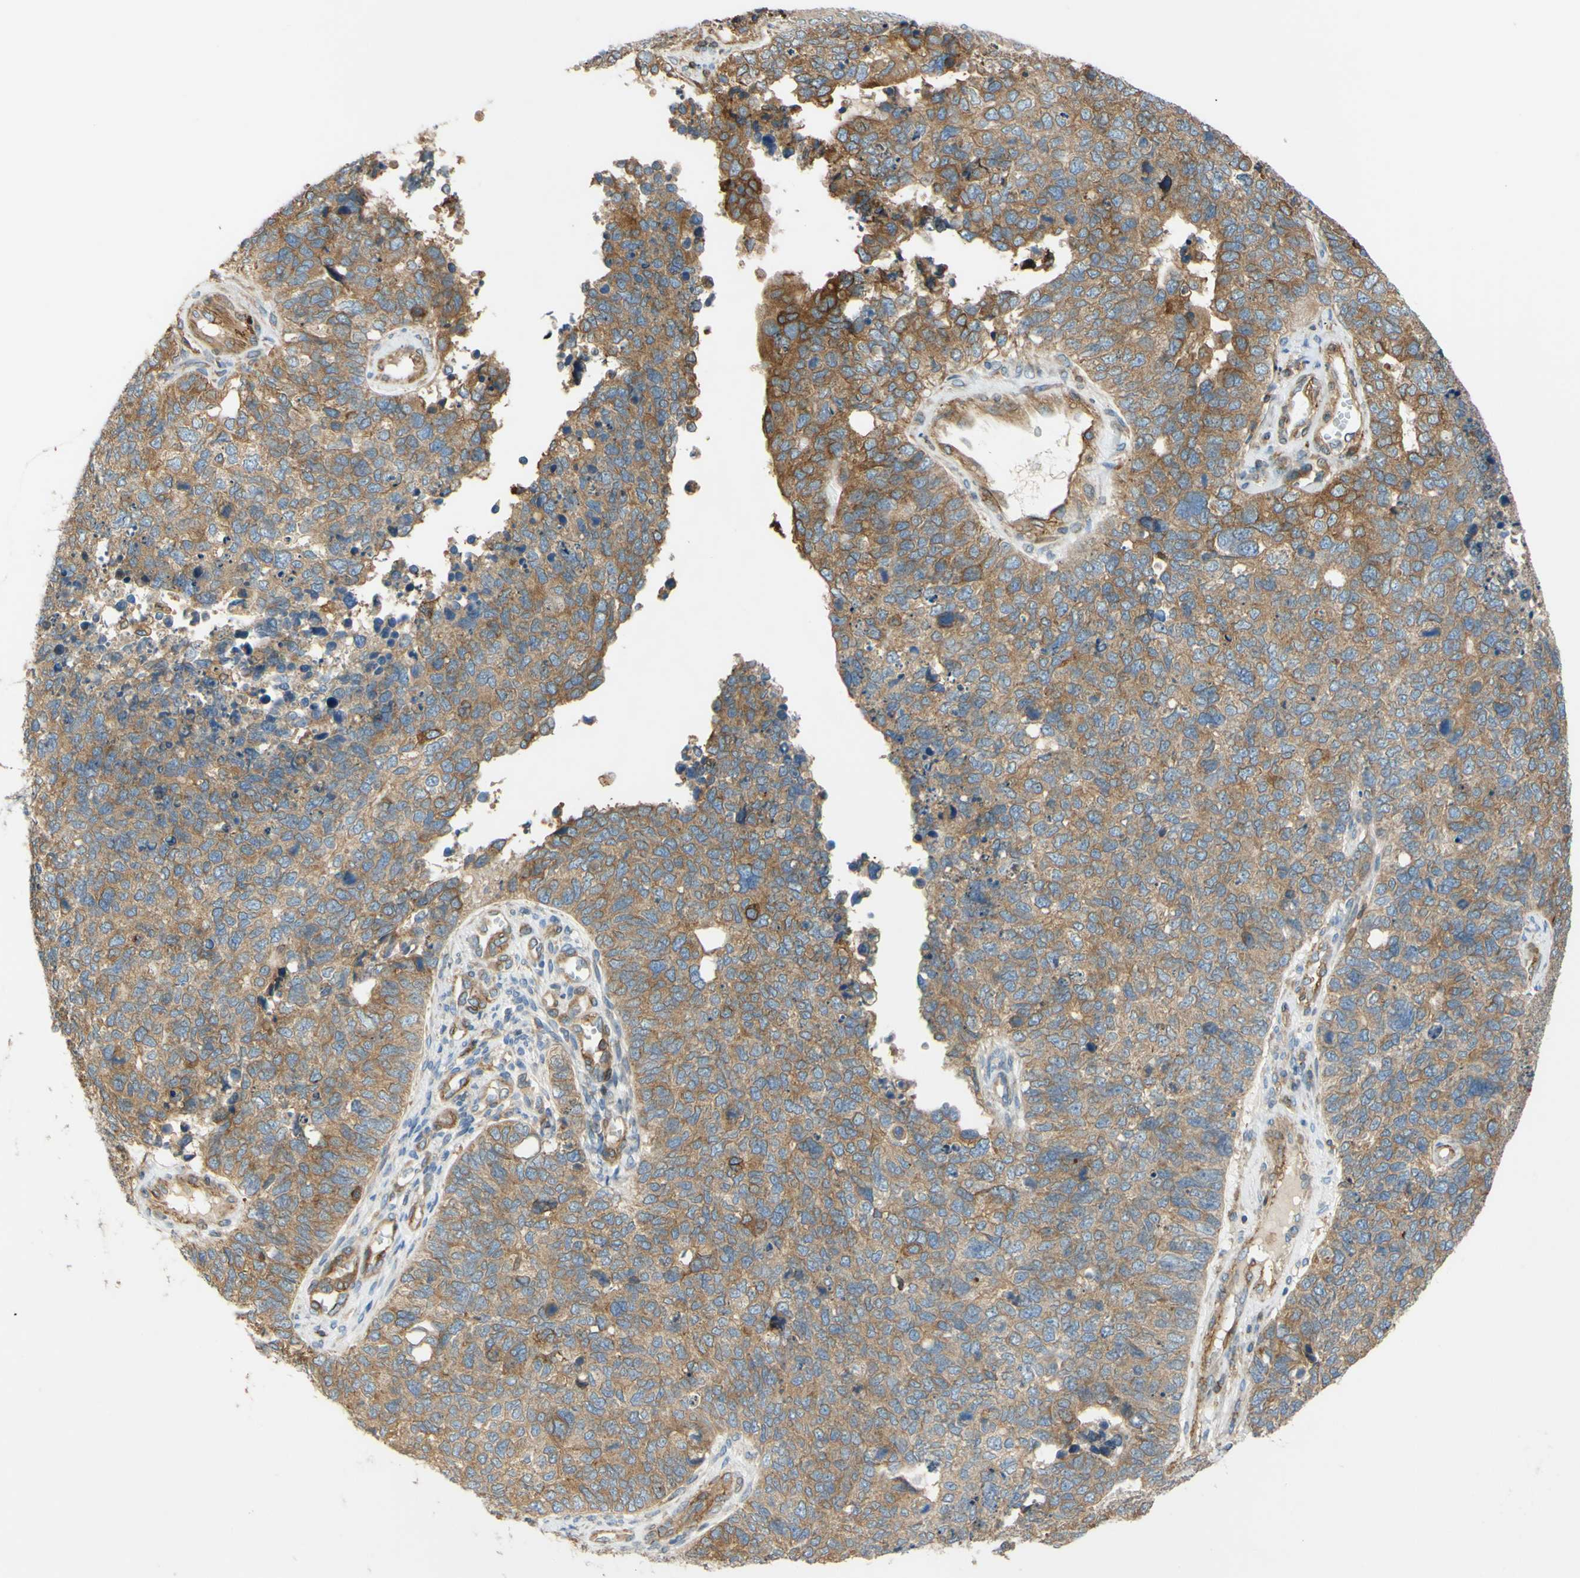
{"staining": {"intensity": "moderate", "quantity": ">75%", "location": "cytoplasmic/membranous"}, "tissue": "cervical cancer", "cell_type": "Tumor cells", "image_type": "cancer", "snomed": [{"axis": "morphology", "description": "Squamous cell carcinoma, NOS"}, {"axis": "topography", "description": "Cervix"}], "caption": "Cervical cancer stained with IHC exhibits moderate cytoplasmic/membranous expression in about >75% of tumor cells.", "gene": "POR", "patient": {"sex": "female", "age": 63}}